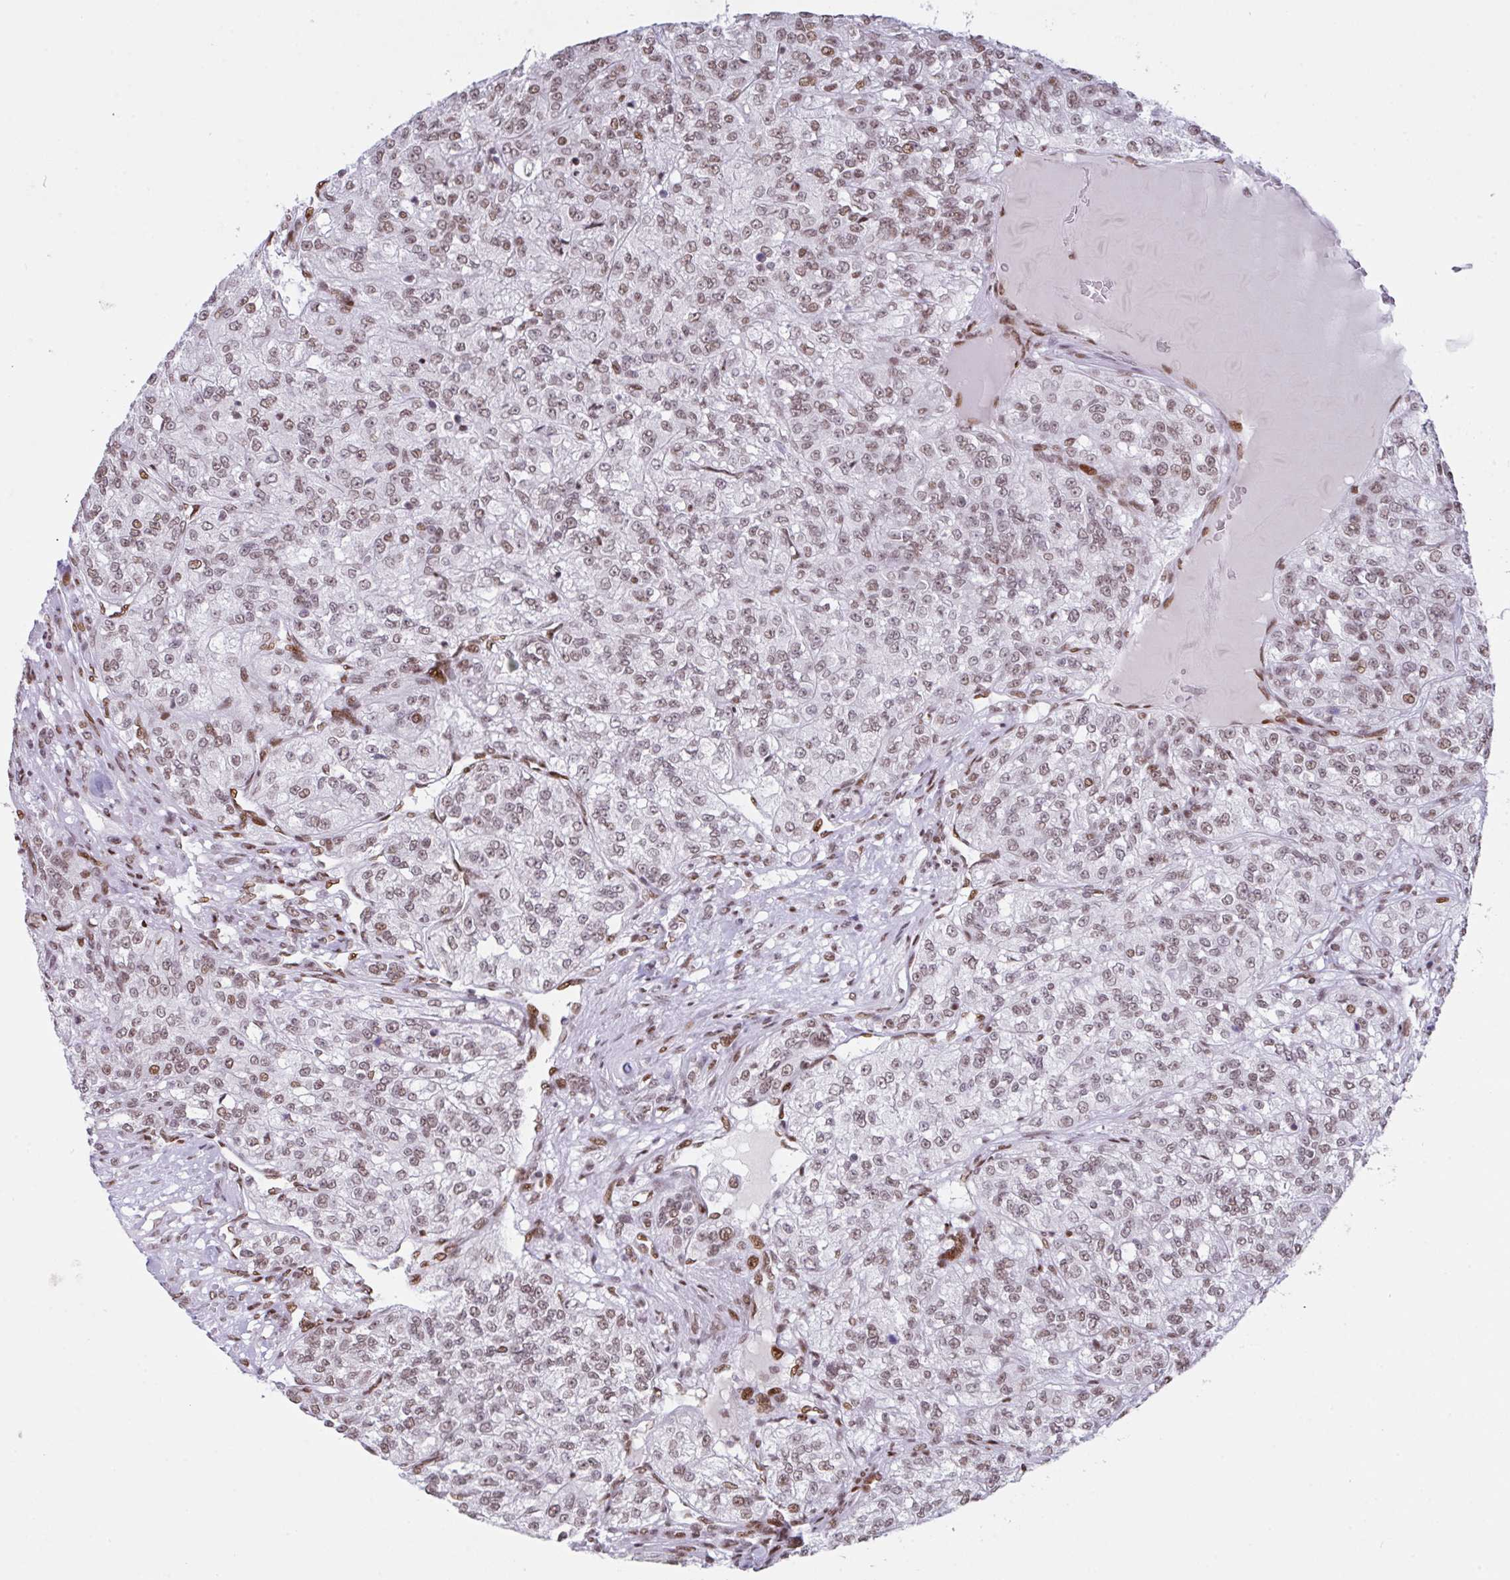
{"staining": {"intensity": "weak", "quantity": ">75%", "location": "nuclear"}, "tissue": "renal cancer", "cell_type": "Tumor cells", "image_type": "cancer", "snomed": [{"axis": "morphology", "description": "Adenocarcinoma, NOS"}, {"axis": "topography", "description": "Kidney"}], "caption": "Tumor cells display low levels of weak nuclear staining in about >75% of cells in human renal adenocarcinoma.", "gene": "CLP1", "patient": {"sex": "female", "age": 63}}